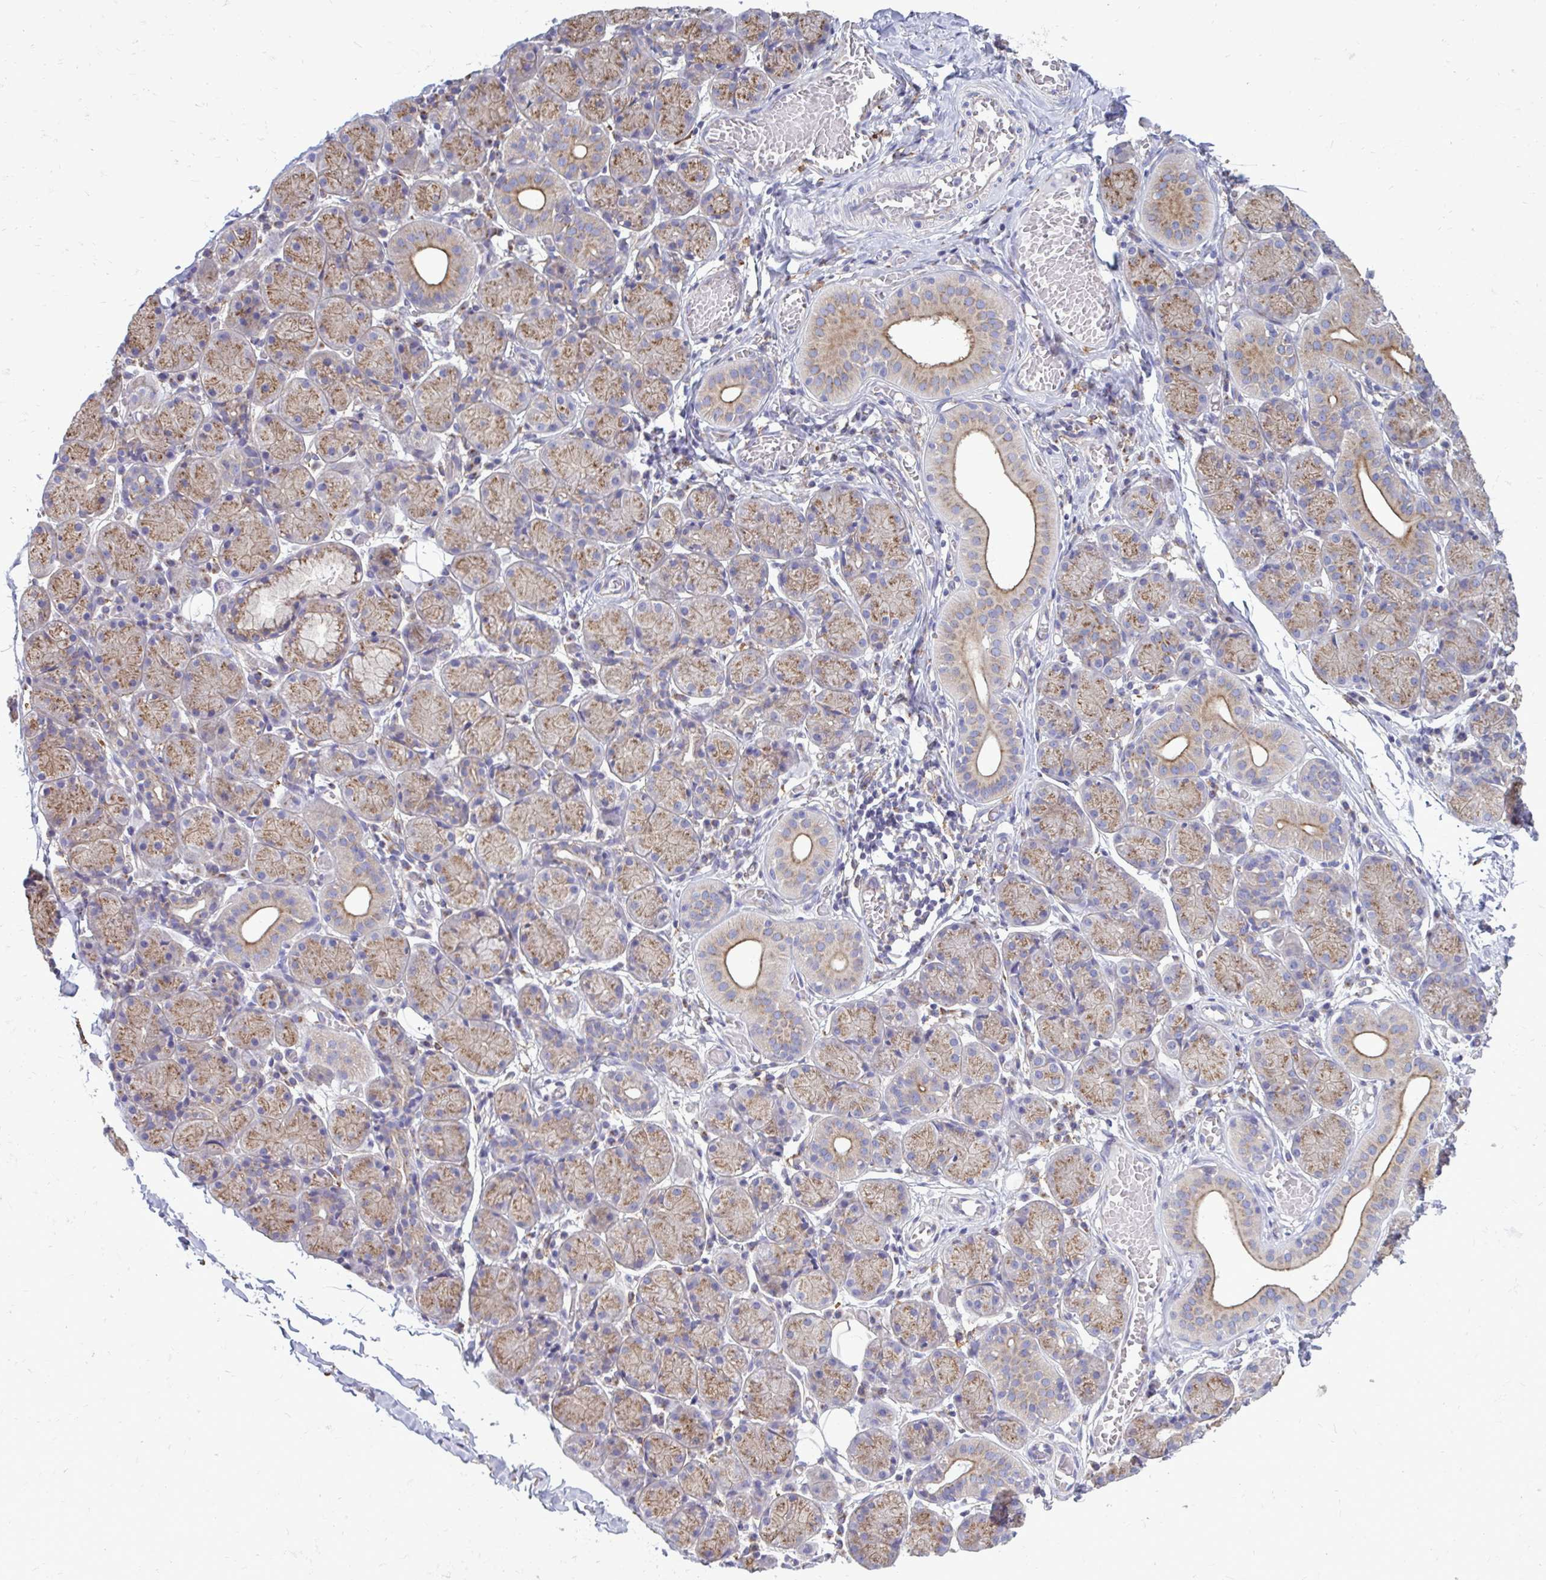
{"staining": {"intensity": "moderate", "quantity": ">75%", "location": "cytoplasmic/membranous"}, "tissue": "salivary gland", "cell_type": "Glandular cells", "image_type": "normal", "snomed": [{"axis": "morphology", "description": "Normal tissue, NOS"}, {"axis": "topography", "description": "Salivary gland"}], "caption": "Immunohistochemistry (IHC) micrograph of normal salivary gland: salivary gland stained using IHC displays medium levels of moderate protein expression localized specifically in the cytoplasmic/membranous of glandular cells, appearing as a cytoplasmic/membranous brown color.", "gene": "CLTA", "patient": {"sex": "female", "age": 24}}